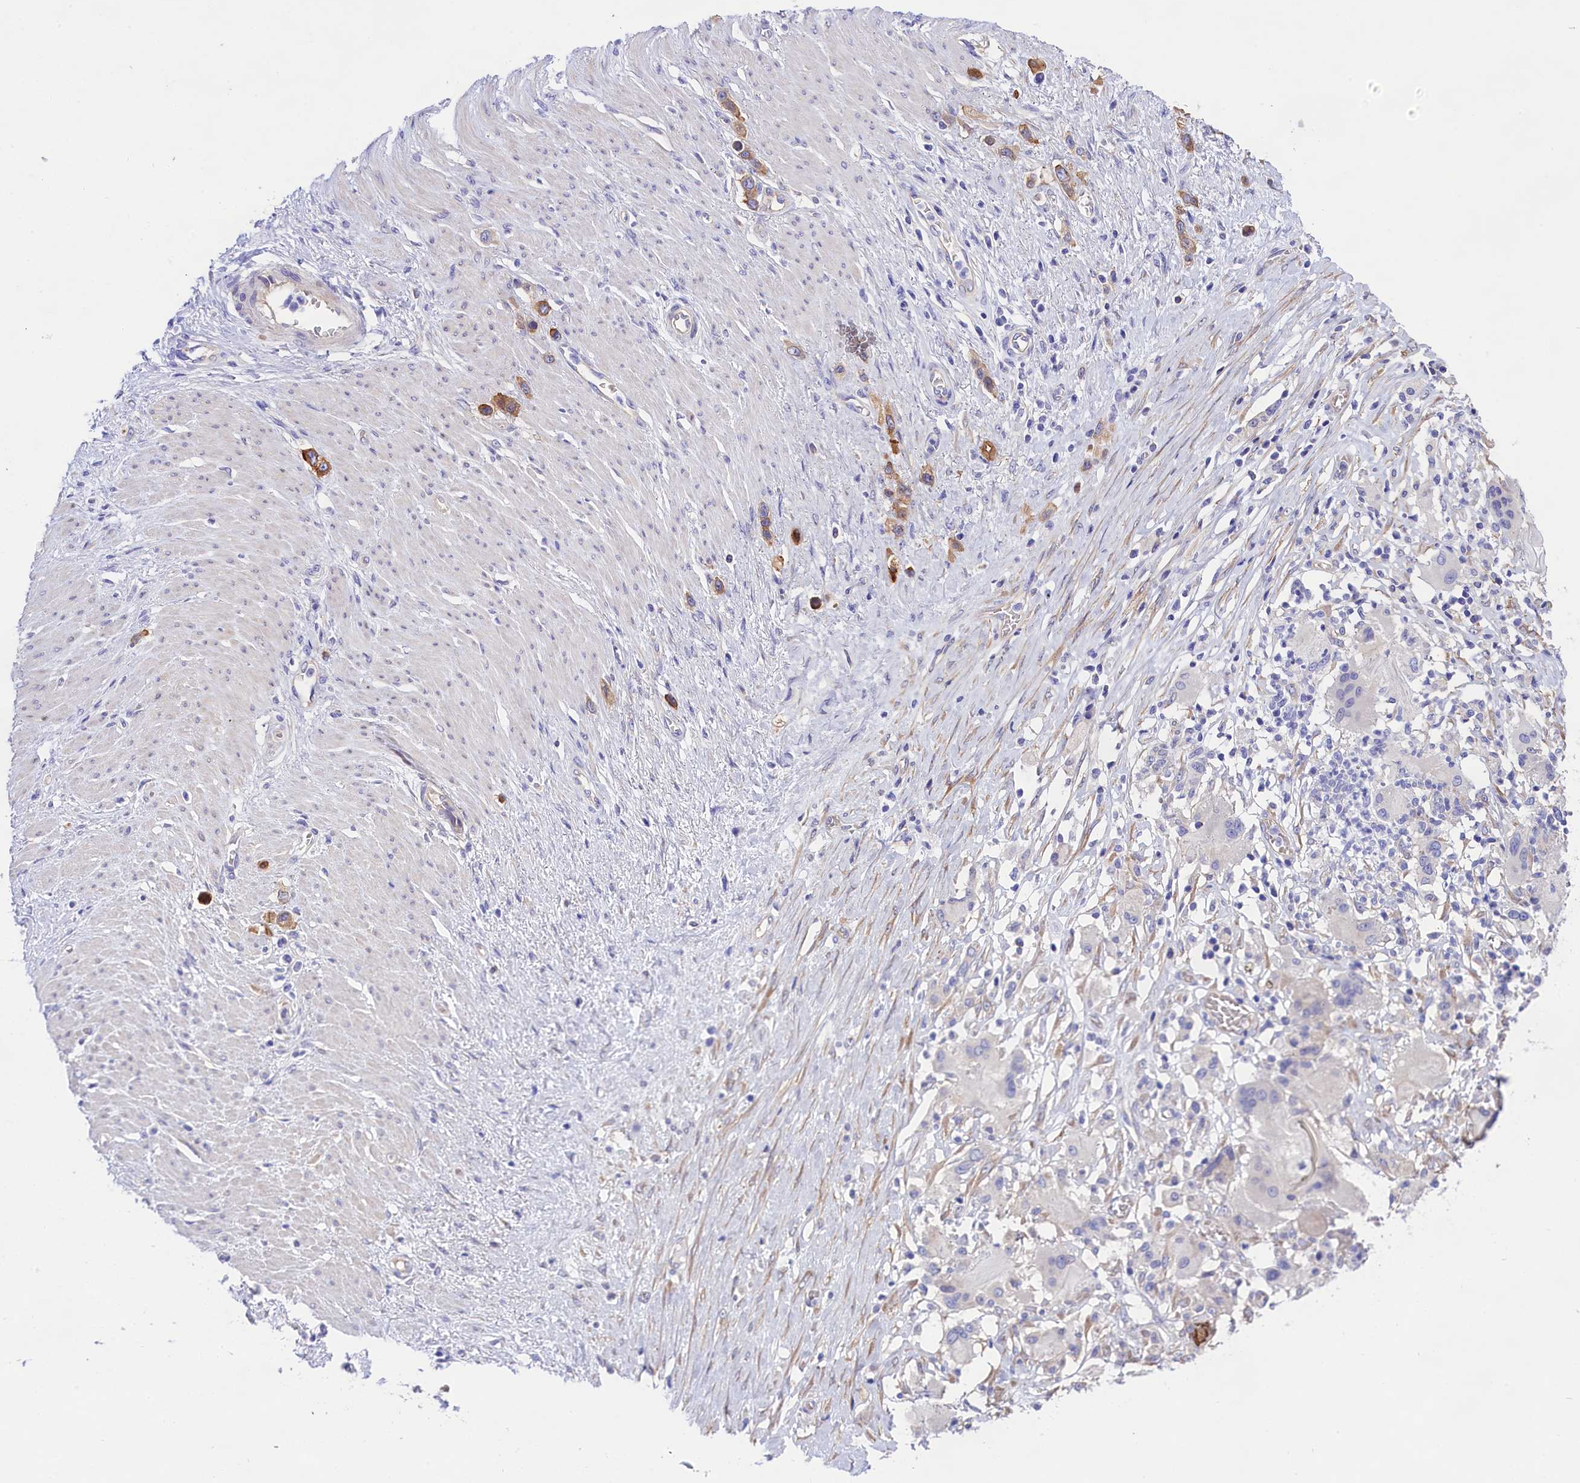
{"staining": {"intensity": "moderate", "quantity": "25%-75%", "location": "cytoplasmic/membranous"}, "tissue": "stomach cancer", "cell_type": "Tumor cells", "image_type": "cancer", "snomed": [{"axis": "morphology", "description": "Adenocarcinoma, NOS"}, {"axis": "morphology", "description": "Adenocarcinoma, High grade"}, {"axis": "topography", "description": "Stomach, upper"}, {"axis": "topography", "description": "Stomach, lower"}], "caption": "Immunohistochemical staining of high-grade adenocarcinoma (stomach) displays moderate cytoplasmic/membranous protein staining in about 25%-75% of tumor cells. (brown staining indicates protein expression, while blue staining denotes nuclei).", "gene": "PPP1R13L", "patient": {"sex": "female", "age": 65}}